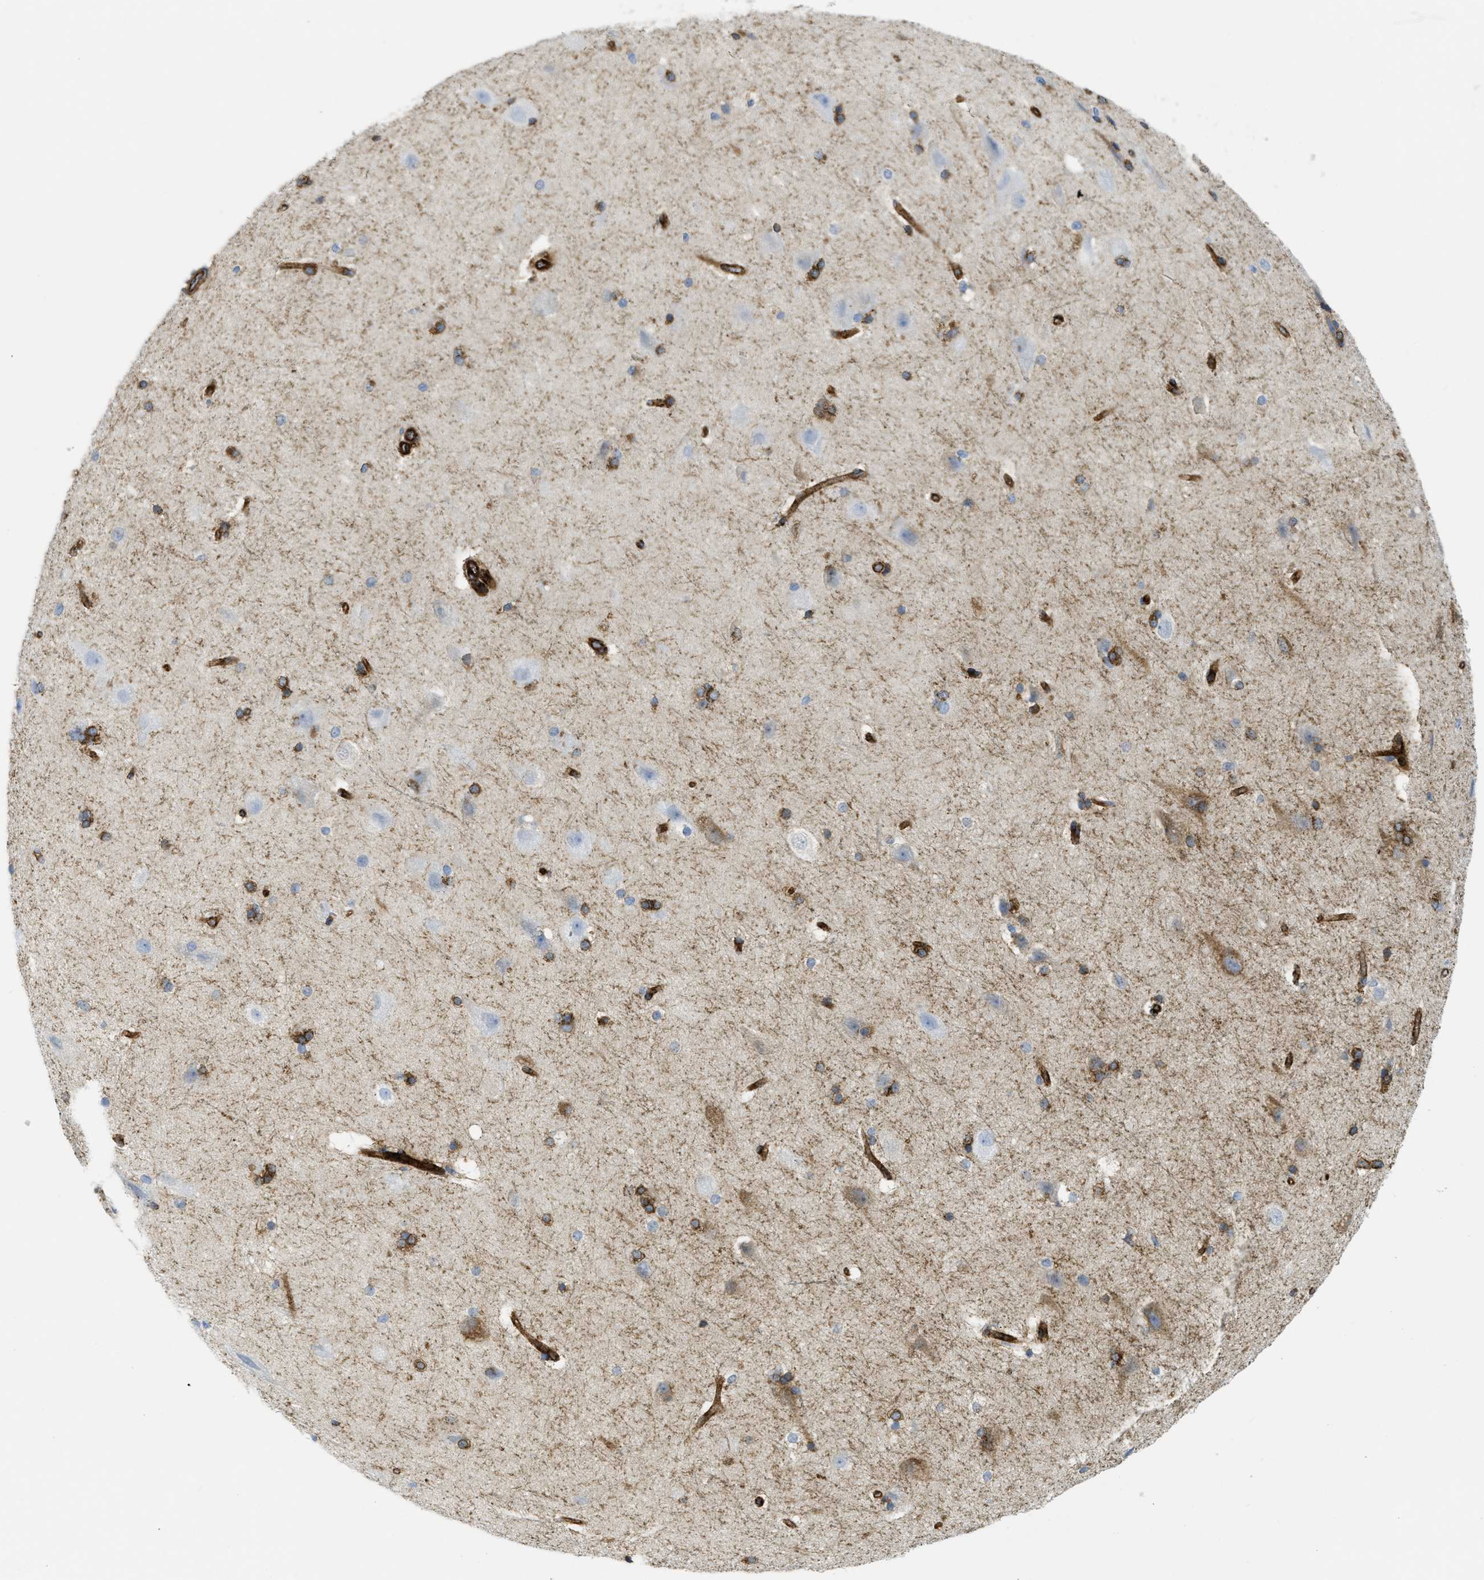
{"staining": {"intensity": "strong", "quantity": ">75%", "location": "cytoplasmic/membranous"}, "tissue": "cerebral cortex", "cell_type": "Endothelial cells", "image_type": "normal", "snomed": [{"axis": "morphology", "description": "Normal tissue, NOS"}, {"axis": "topography", "description": "Cerebral cortex"}, {"axis": "topography", "description": "Hippocampus"}], "caption": "Benign cerebral cortex demonstrates strong cytoplasmic/membranous staining in approximately >75% of endothelial cells (Stains: DAB (3,3'-diaminobenzidine) in brown, nuclei in blue, Microscopy: brightfield microscopy at high magnification)..", "gene": "HIP1", "patient": {"sex": "female", "age": 19}}